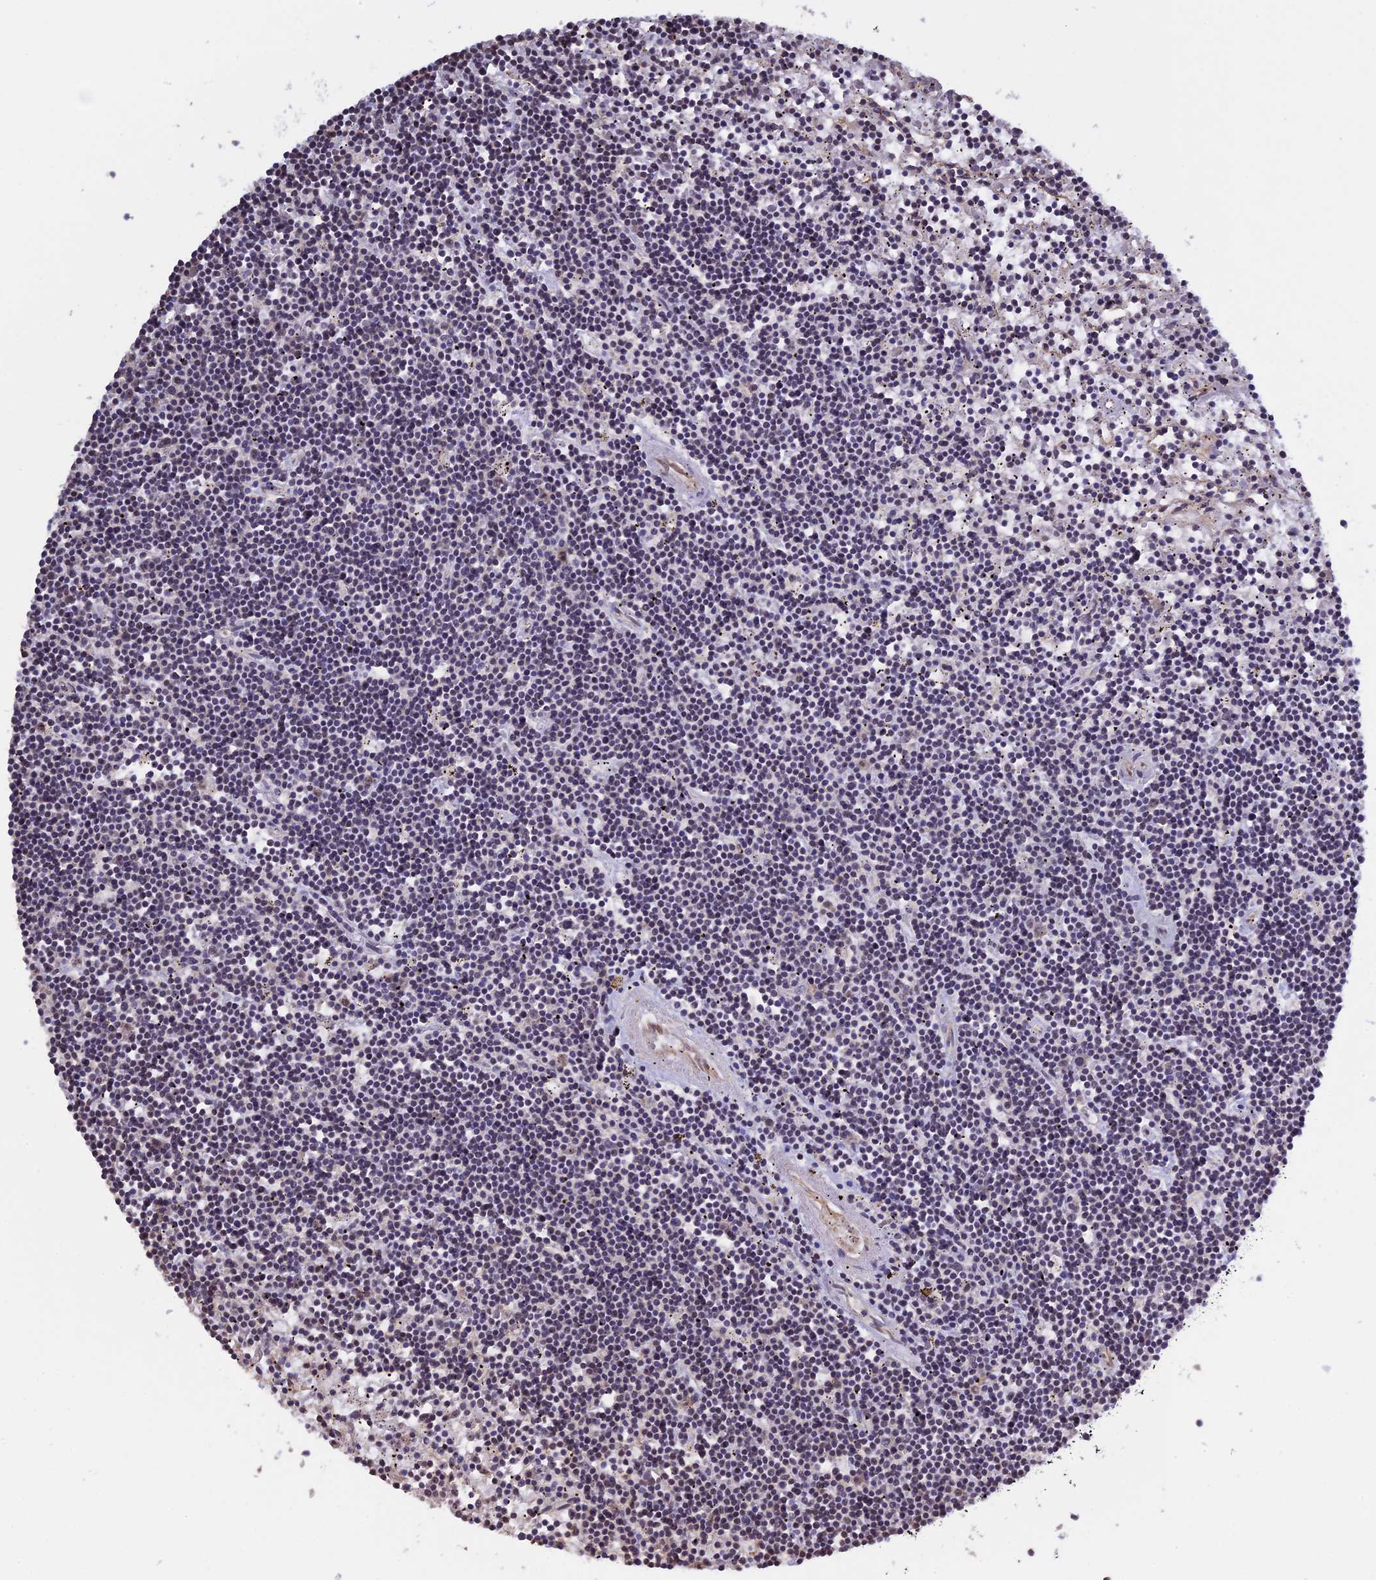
{"staining": {"intensity": "negative", "quantity": "none", "location": "none"}, "tissue": "lymphoma", "cell_type": "Tumor cells", "image_type": "cancer", "snomed": [{"axis": "morphology", "description": "Malignant lymphoma, non-Hodgkin's type, Low grade"}, {"axis": "topography", "description": "Spleen"}], "caption": "This is an IHC photomicrograph of human low-grade malignant lymphoma, non-Hodgkin's type. There is no expression in tumor cells.", "gene": "MGA", "patient": {"sex": "male", "age": 76}}